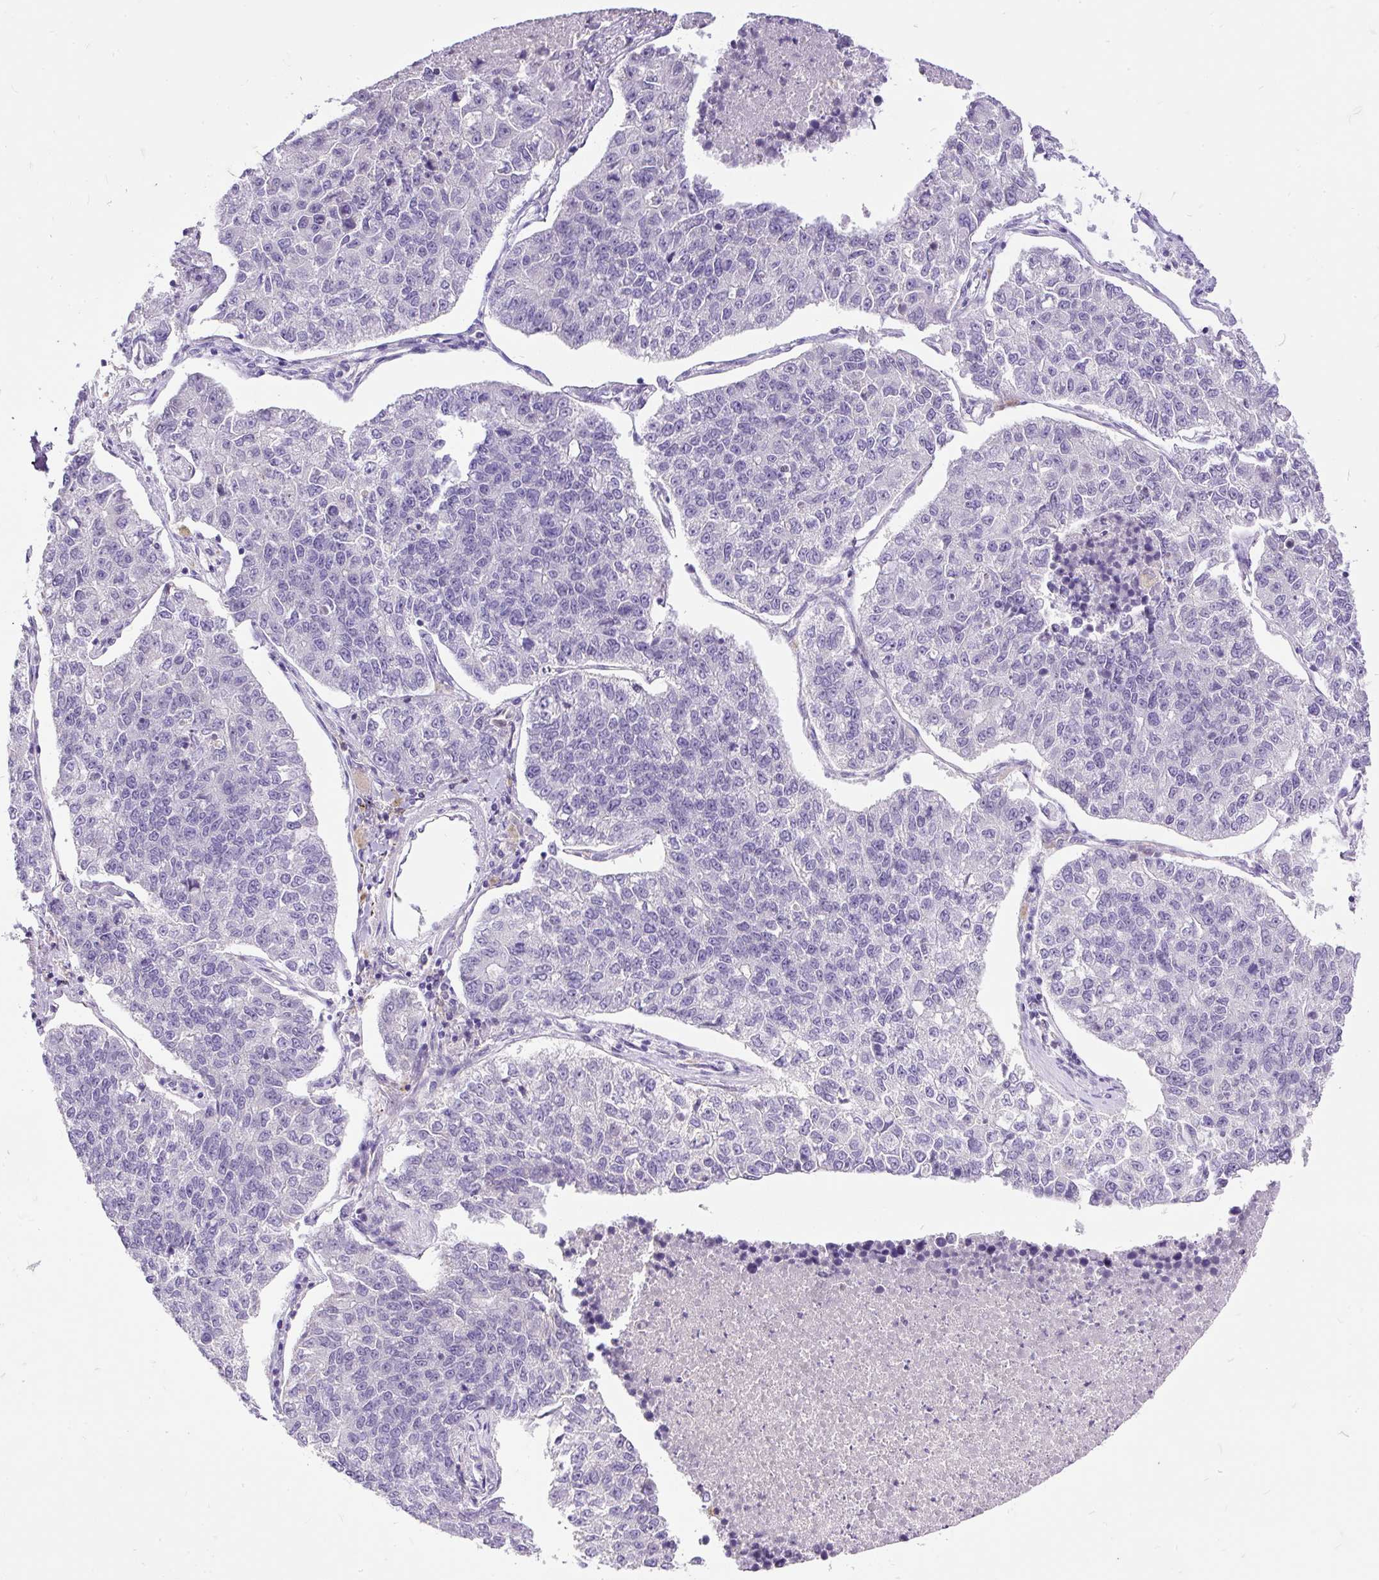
{"staining": {"intensity": "negative", "quantity": "none", "location": "none"}, "tissue": "lung cancer", "cell_type": "Tumor cells", "image_type": "cancer", "snomed": [{"axis": "morphology", "description": "Adenocarcinoma, NOS"}, {"axis": "topography", "description": "Lung"}], "caption": "Immunohistochemical staining of human lung cancer (adenocarcinoma) demonstrates no significant positivity in tumor cells.", "gene": "KRTAP20-3", "patient": {"sex": "male", "age": 49}}